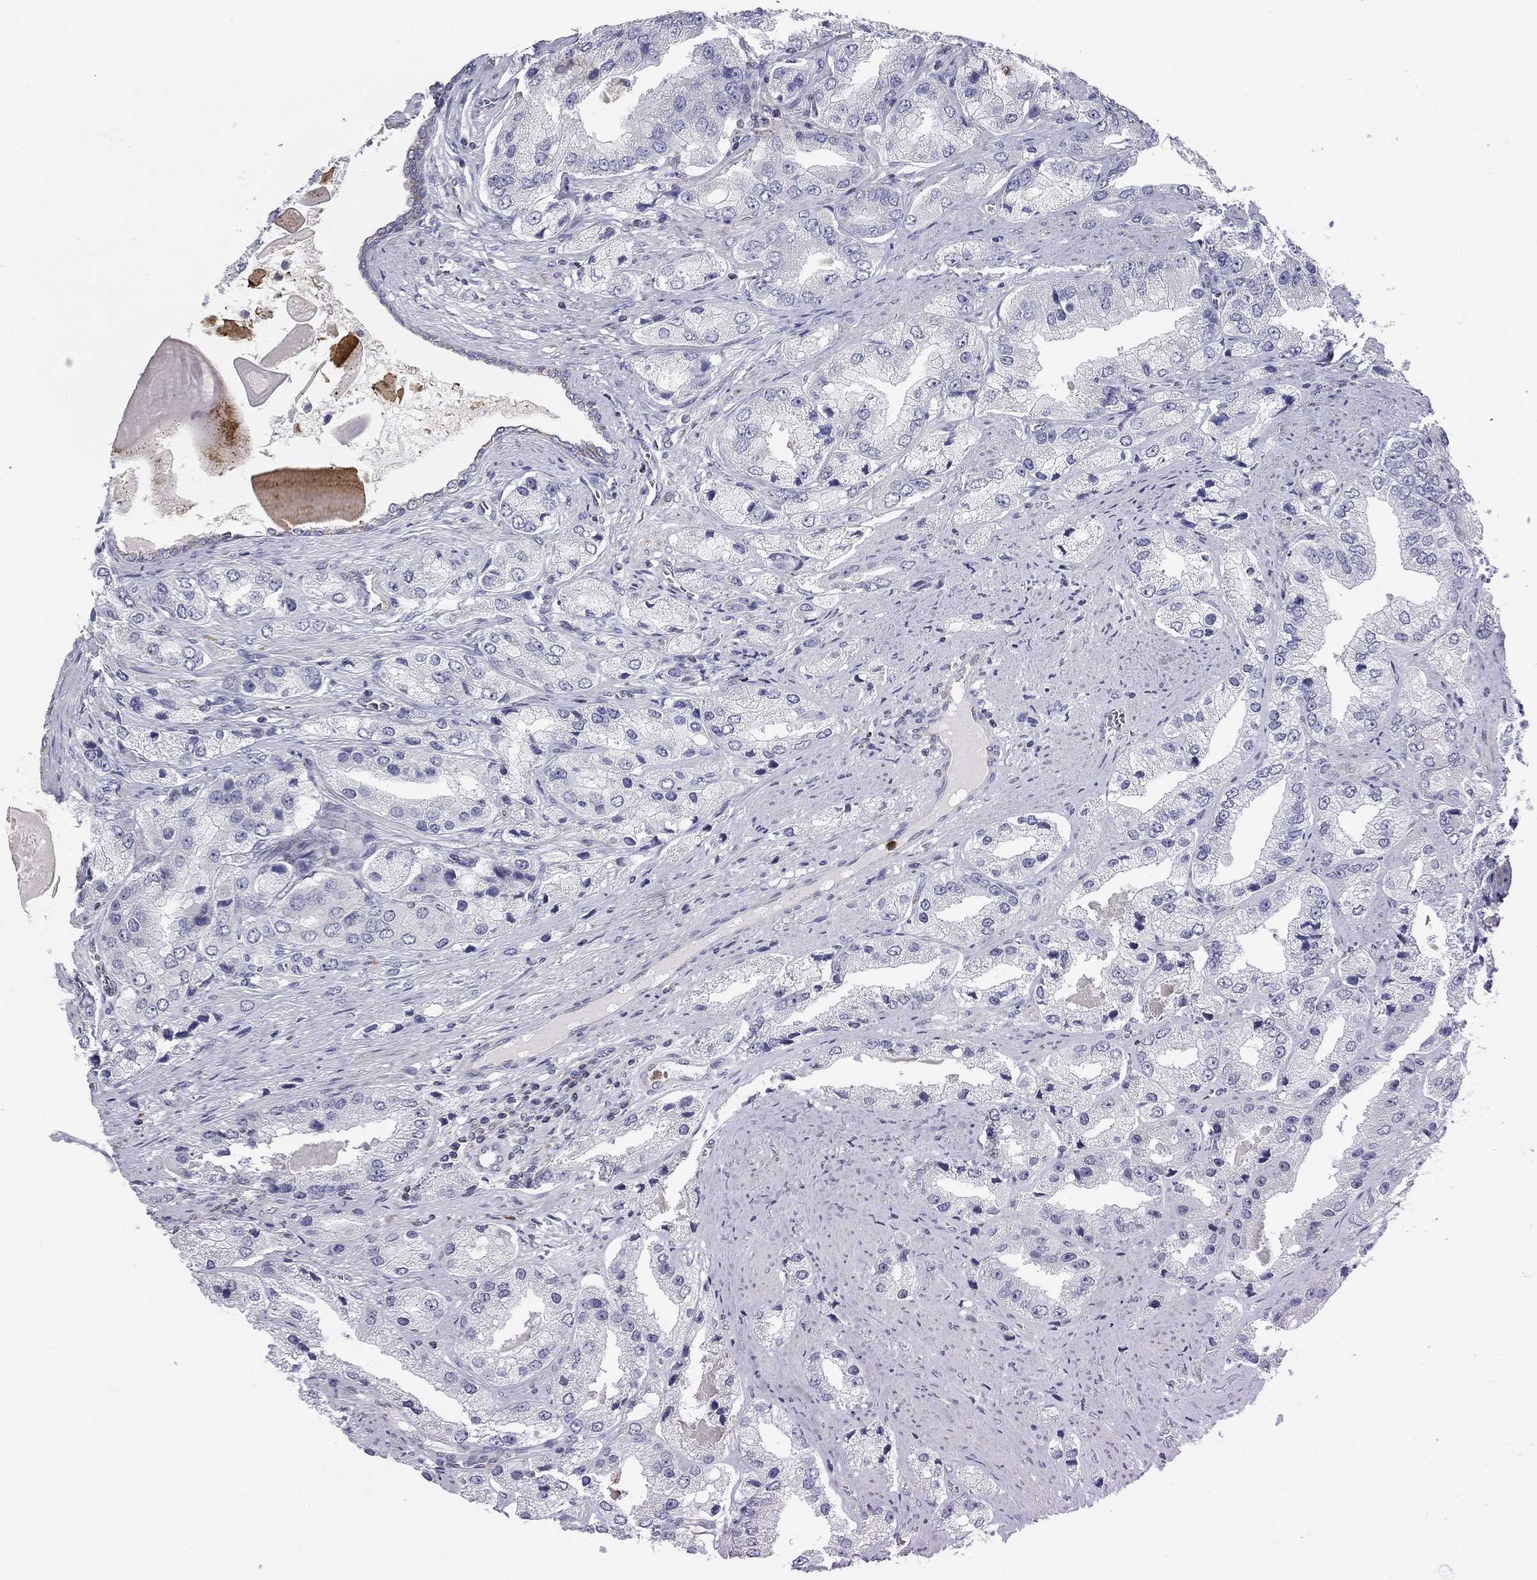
{"staining": {"intensity": "negative", "quantity": "none", "location": "none"}, "tissue": "prostate cancer", "cell_type": "Tumor cells", "image_type": "cancer", "snomed": [{"axis": "morphology", "description": "Adenocarcinoma, Low grade"}, {"axis": "topography", "description": "Prostate"}], "caption": "Immunohistochemical staining of human prostate cancer (low-grade adenocarcinoma) reveals no significant staining in tumor cells. (Brightfield microscopy of DAB (3,3'-diaminobenzidine) immunohistochemistry (IHC) at high magnification).", "gene": "NDUFA4L2", "patient": {"sex": "male", "age": 69}}